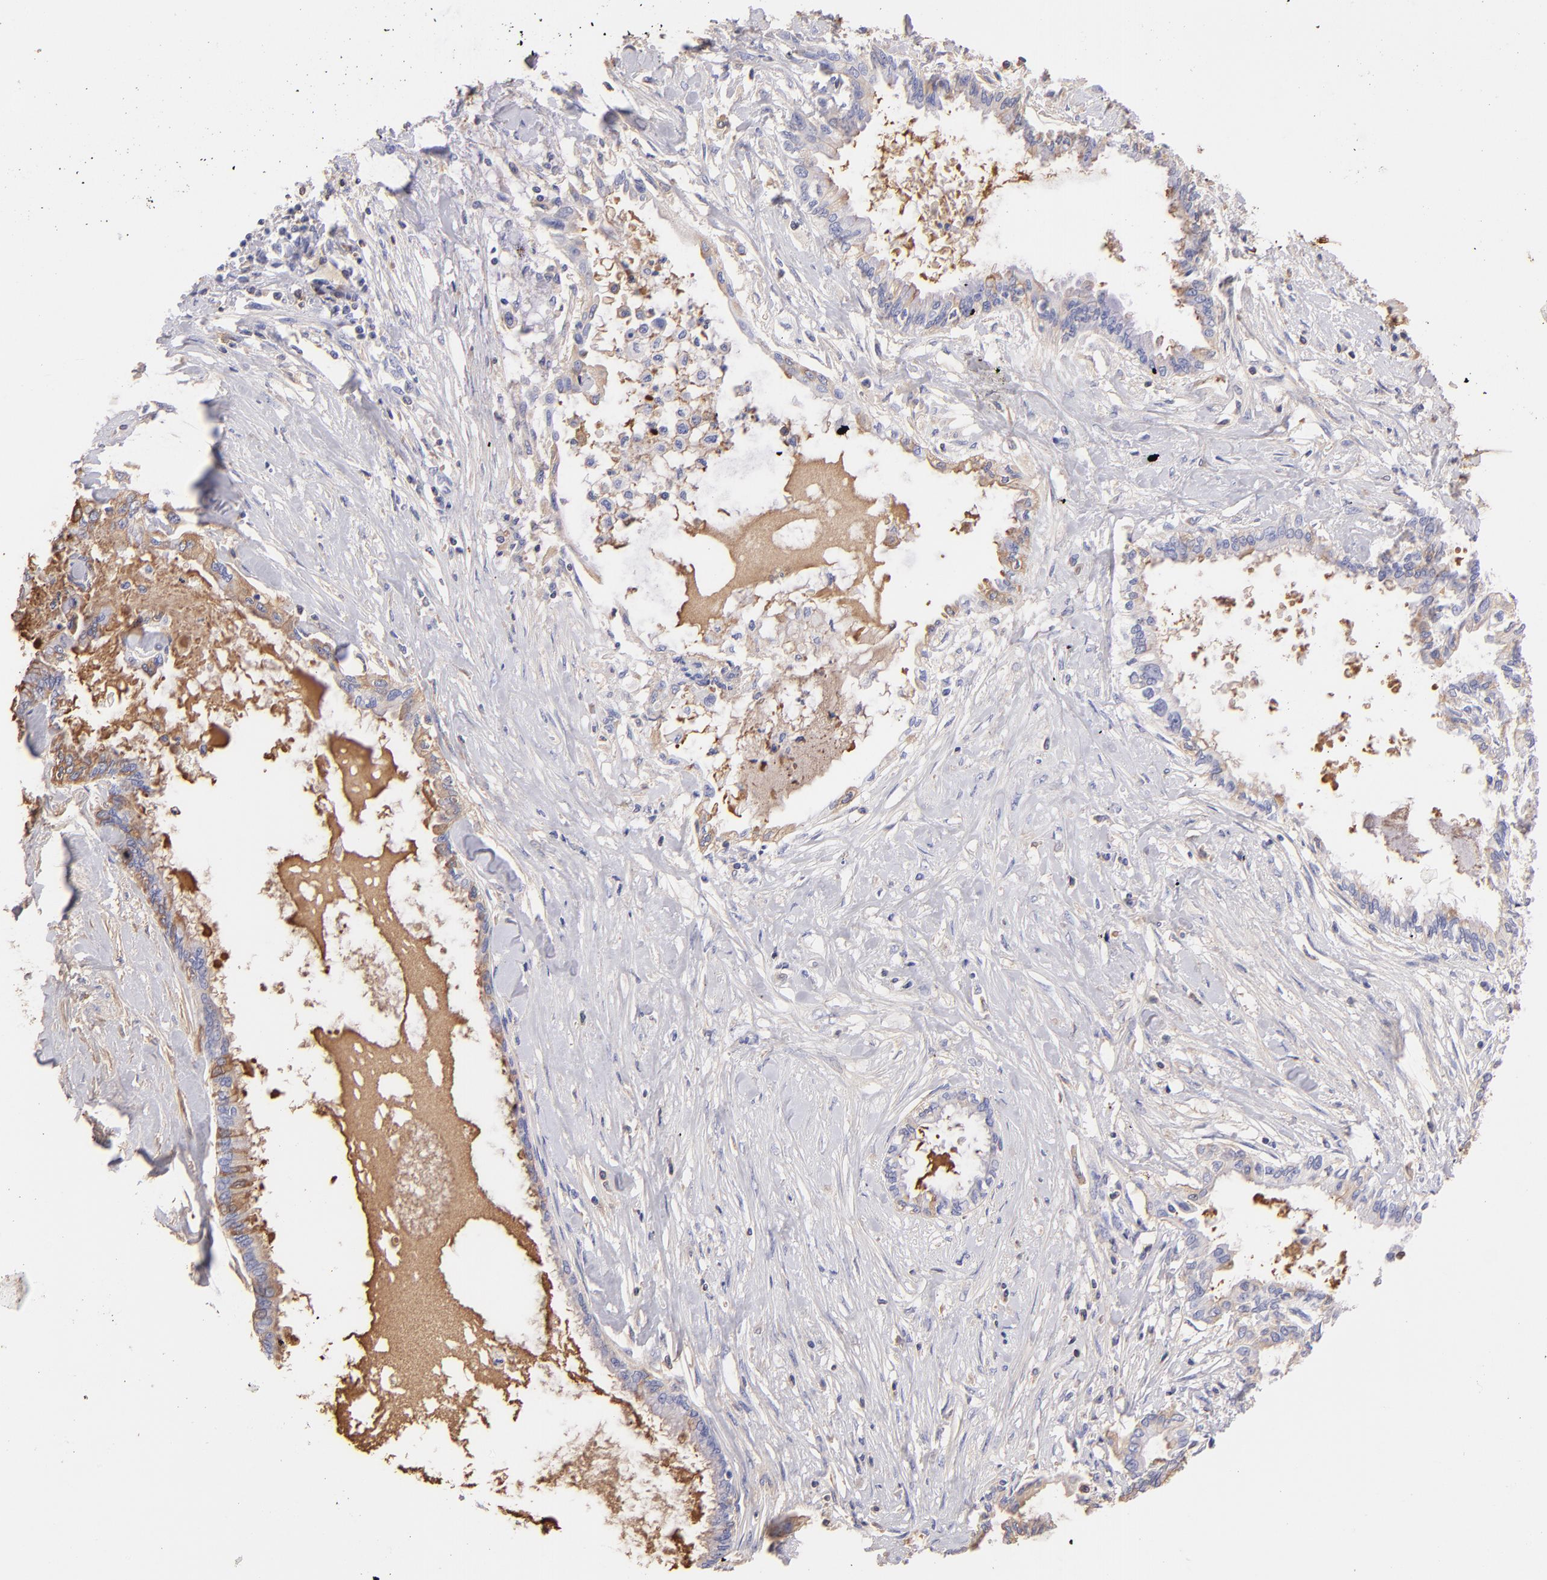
{"staining": {"intensity": "weak", "quantity": ">75%", "location": "cytoplasmic/membranous"}, "tissue": "pancreatic cancer", "cell_type": "Tumor cells", "image_type": "cancer", "snomed": [{"axis": "morphology", "description": "Adenocarcinoma, NOS"}, {"axis": "topography", "description": "Pancreas"}], "caption": "Pancreatic adenocarcinoma stained with a protein marker demonstrates weak staining in tumor cells.", "gene": "FGB", "patient": {"sex": "female", "age": 64}}